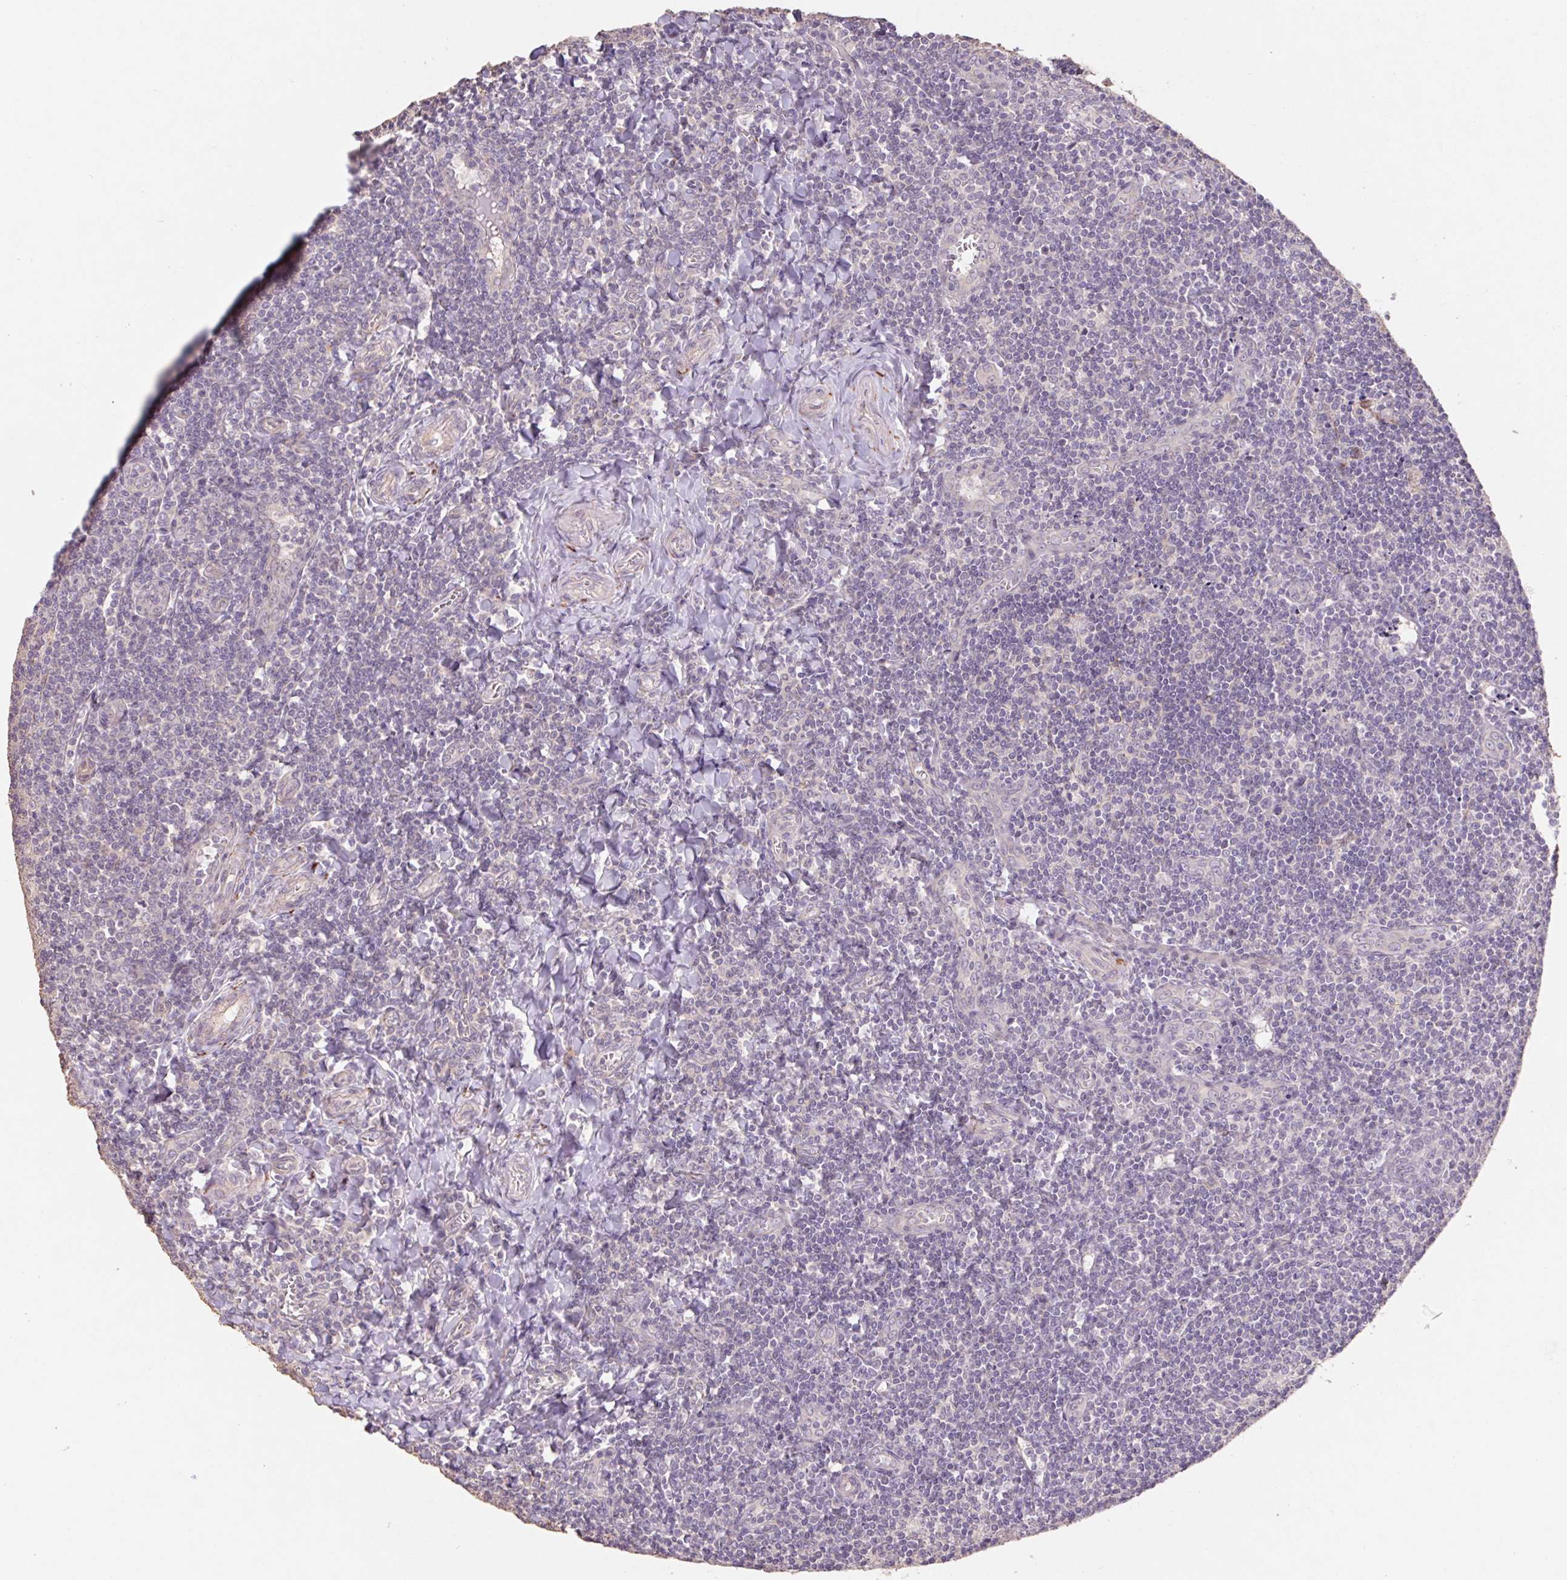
{"staining": {"intensity": "negative", "quantity": "none", "location": "none"}, "tissue": "tonsil", "cell_type": "Non-germinal center cells", "image_type": "normal", "snomed": [{"axis": "morphology", "description": "Normal tissue, NOS"}, {"axis": "morphology", "description": "Inflammation, NOS"}, {"axis": "topography", "description": "Tonsil"}], "caption": "Immunohistochemistry (IHC) image of normal tonsil: human tonsil stained with DAB shows no significant protein staining in non-germinal center cells.", "gene": "GRM2", "patient": {"sex": "female", "age": 31}}